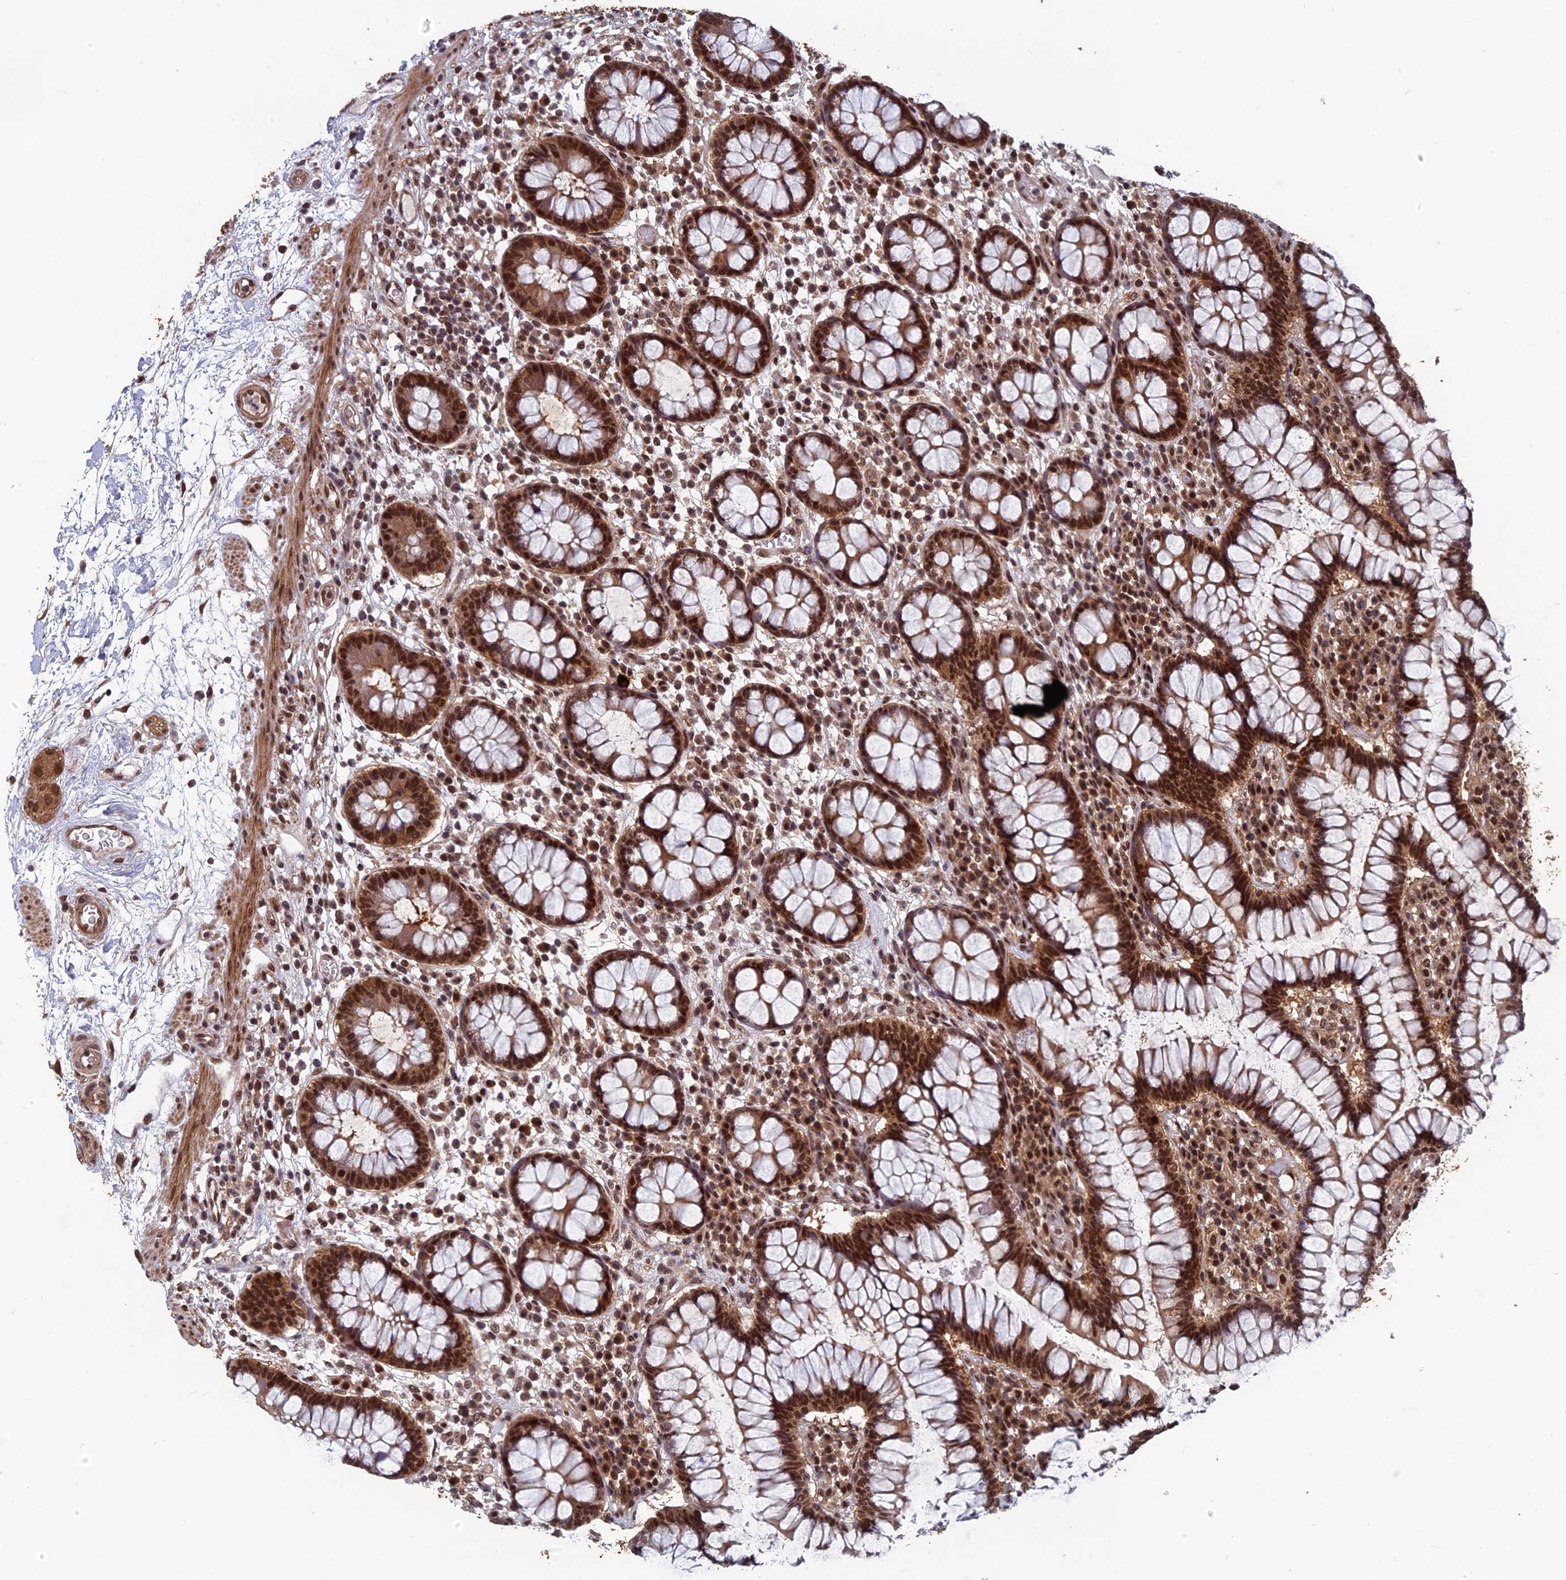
{"staining": {"intensity": "moderate", "quantity": ">75%", "location": "cytoplasmic/membranous,nuclear"}, "tissue": "colon", "cell_type": "Endothelial cells", "image_type": "normal", "snomed": [{"axis": "morphology", "description": "Normal tissue, NOS"}, {"axis": "topography", "description": "Colon"}], "caption": "High-power microscopy captured an immunohistochemistry (IHC) image of benign colon, revealing moderate cytoplasmic/membranous,nuclear positivity in approximately >75% of endothelial cells. The staining was performed using DAB (3,3'-diaminobenzidine), with brown indicating positive protein expression. Nuclei are stained blue with hematoxylin.", "gene": "FAM53C", "patient": {"sex": "female", "age": 79}}